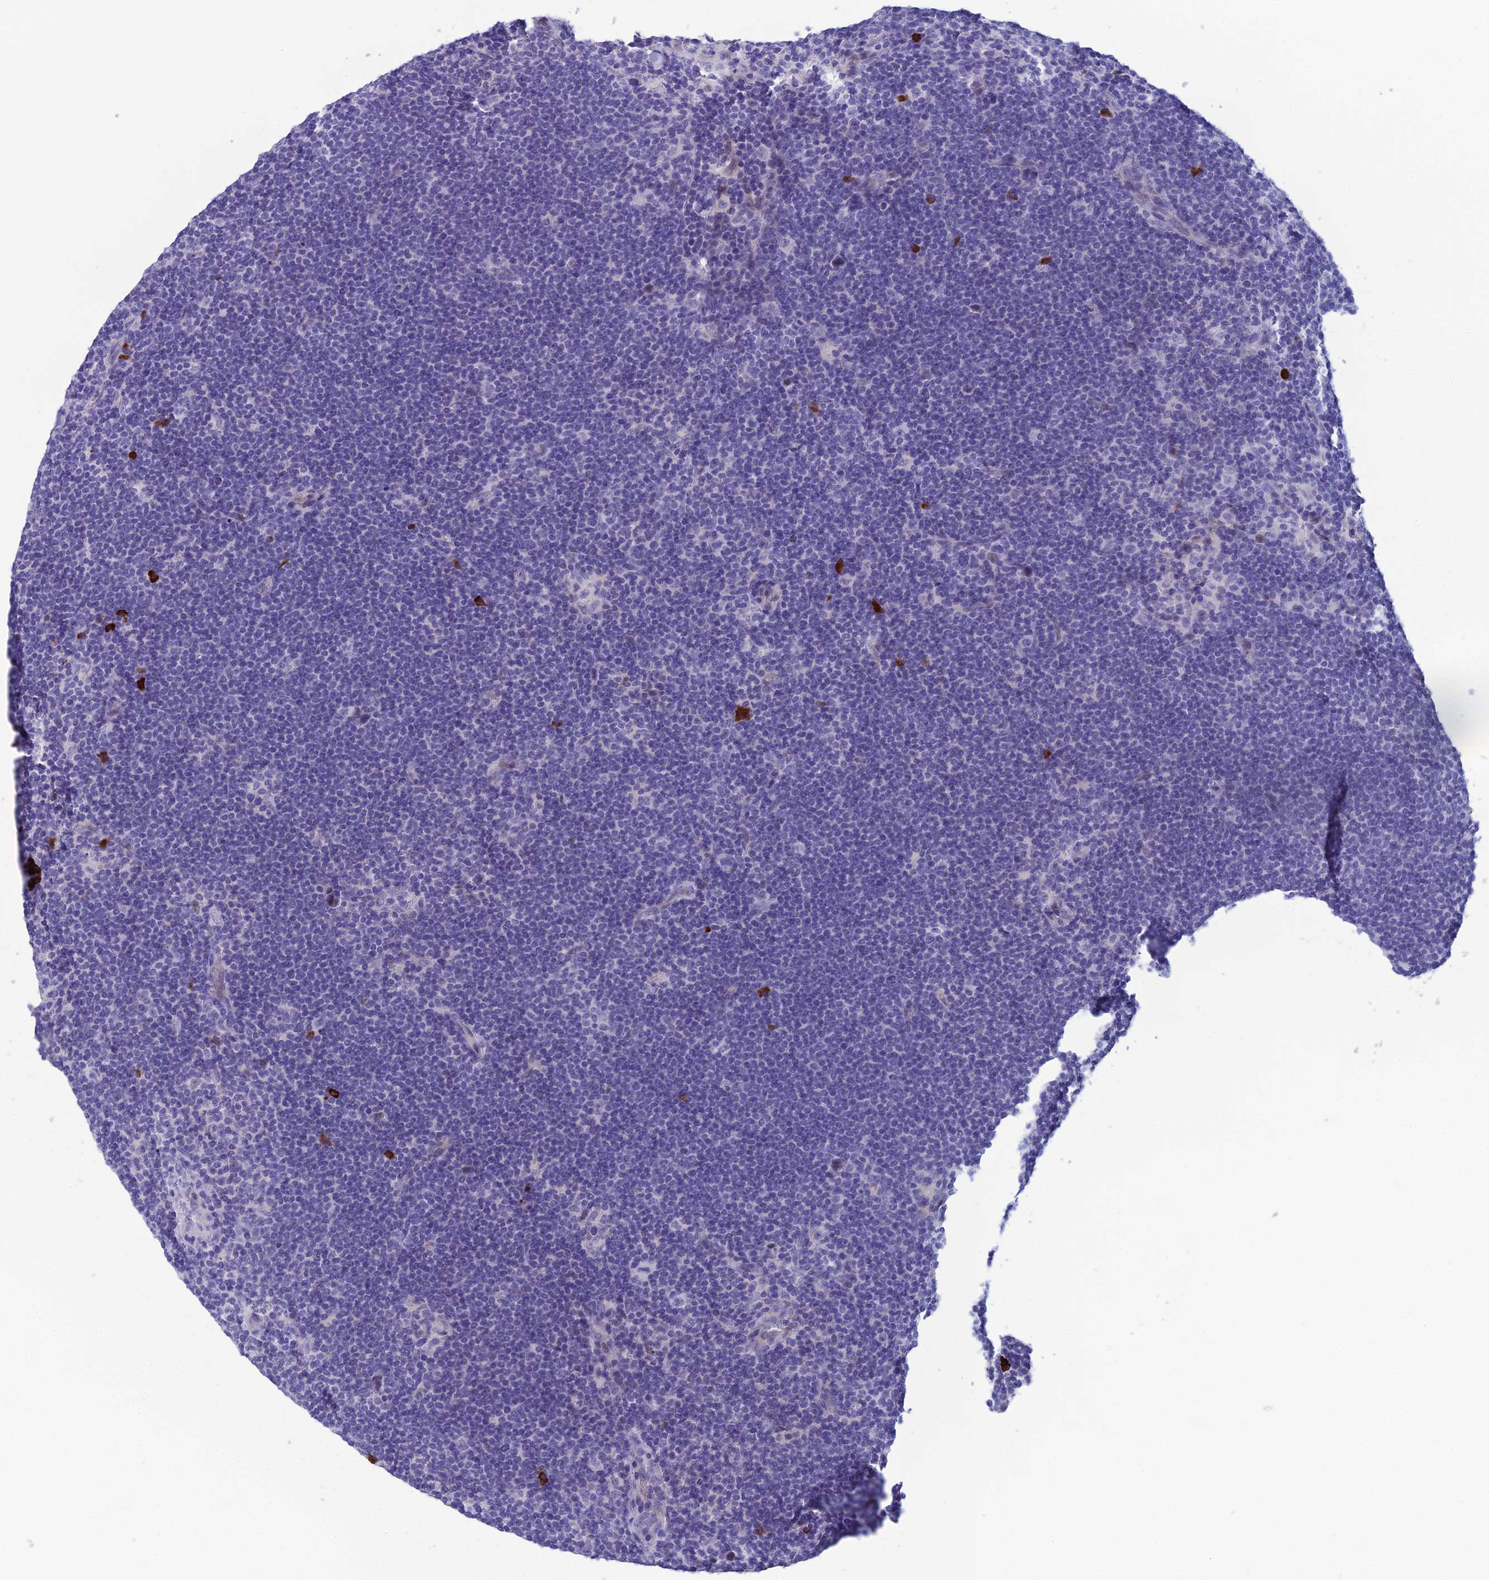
{"staining": {"intensity": "negative", "quantity": "none", "location": "none"}, "tissue": "lymphoma", "cell_type": "Tumor cells", "image_type": "cancer", "snomed": [{"axis": "morphology", "description": "Hodgkin's disease, NOS"}, {"axis": "topography", "description": "Lymph node"}], "caption": "Immunohistochemistry (IHC) of lymphoma displays no expression in tumor cells. The staining is performed using DAB brown chromogen with nuclei counter-stained in using hematoxylin.", "gene": "CRB2", "patient": {"sex": "female", "age": 57}}